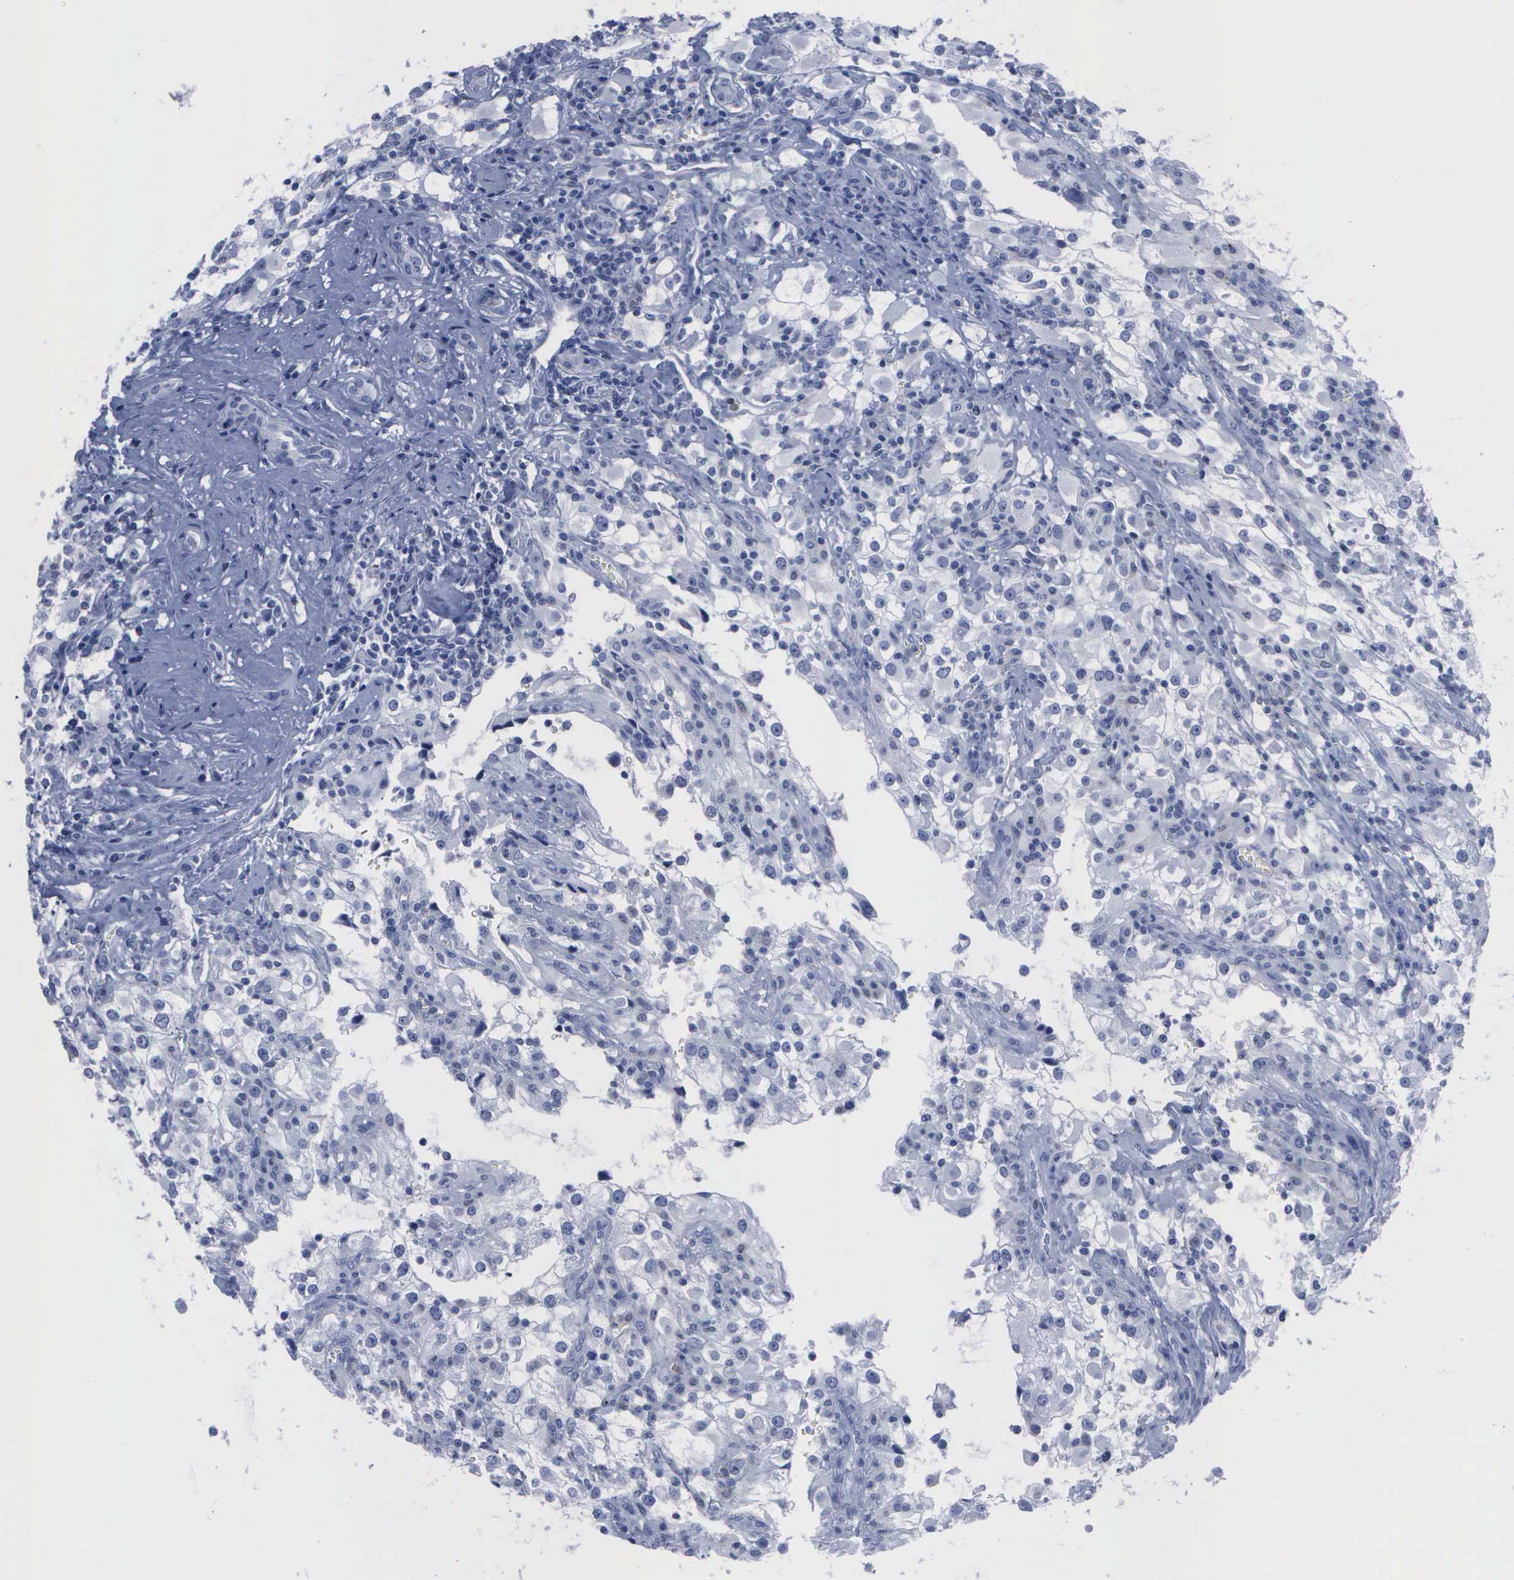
{"staining": {"intensity": "negative", "quantity": "none", "location": "none"}, "tissue": "renal cancer", "cell_type": "Tumor cells", "image_type": "cancer", "snomed": [{"axis": "morphology", "description": "Adenocarcinoma, NOS"}, {"axis": "topography", "description": "Kidney"}], "caption": "This photomicrograph is of renal adenocarcinoma stained with immunohistochemistry (IHC) to label a protein in brown with the nuclei are counter-stained blue. There is no expression in tumor cells.", "gene": "CSTA", "patient": {"sex": "female", "age": 52}}